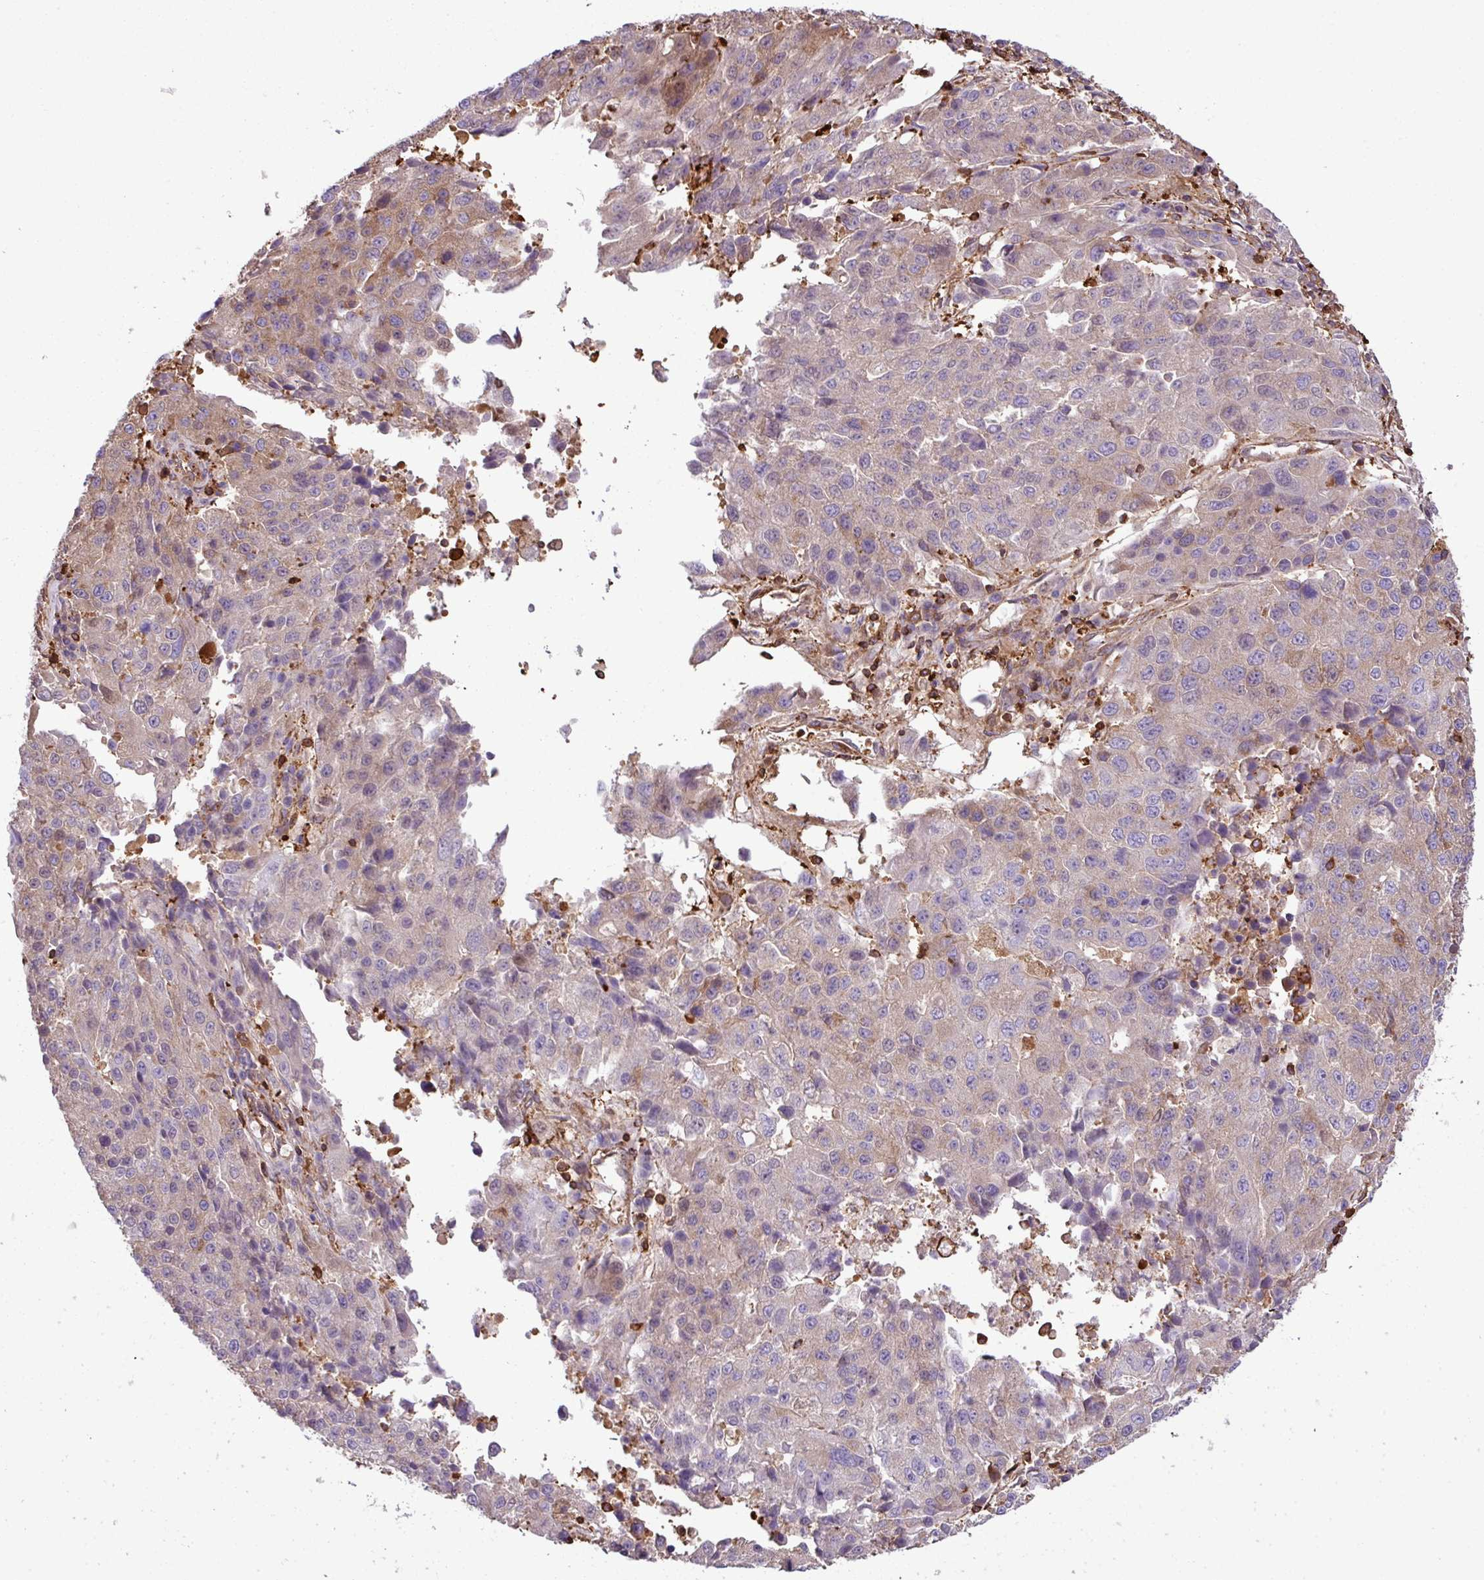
{"staining": {"intensity": "negative", "quantity": "none", "location": "none"}, "tissue": "stomach cancer", "cell_type": "Tumor cells", "image_type": "cancer", "snomed": [{"axis": "morphology", "description": "Adenocarcinoma, NOS"}, {"axis": "topography", "description": "Stomach"}], "caption": "Adenocarcinoma (stomach) was stained to show a protein in brown. There is no significant positivity in tumor cells.", "gene": "PGAP6", "patient": {"sex": "male", "age": 71}}